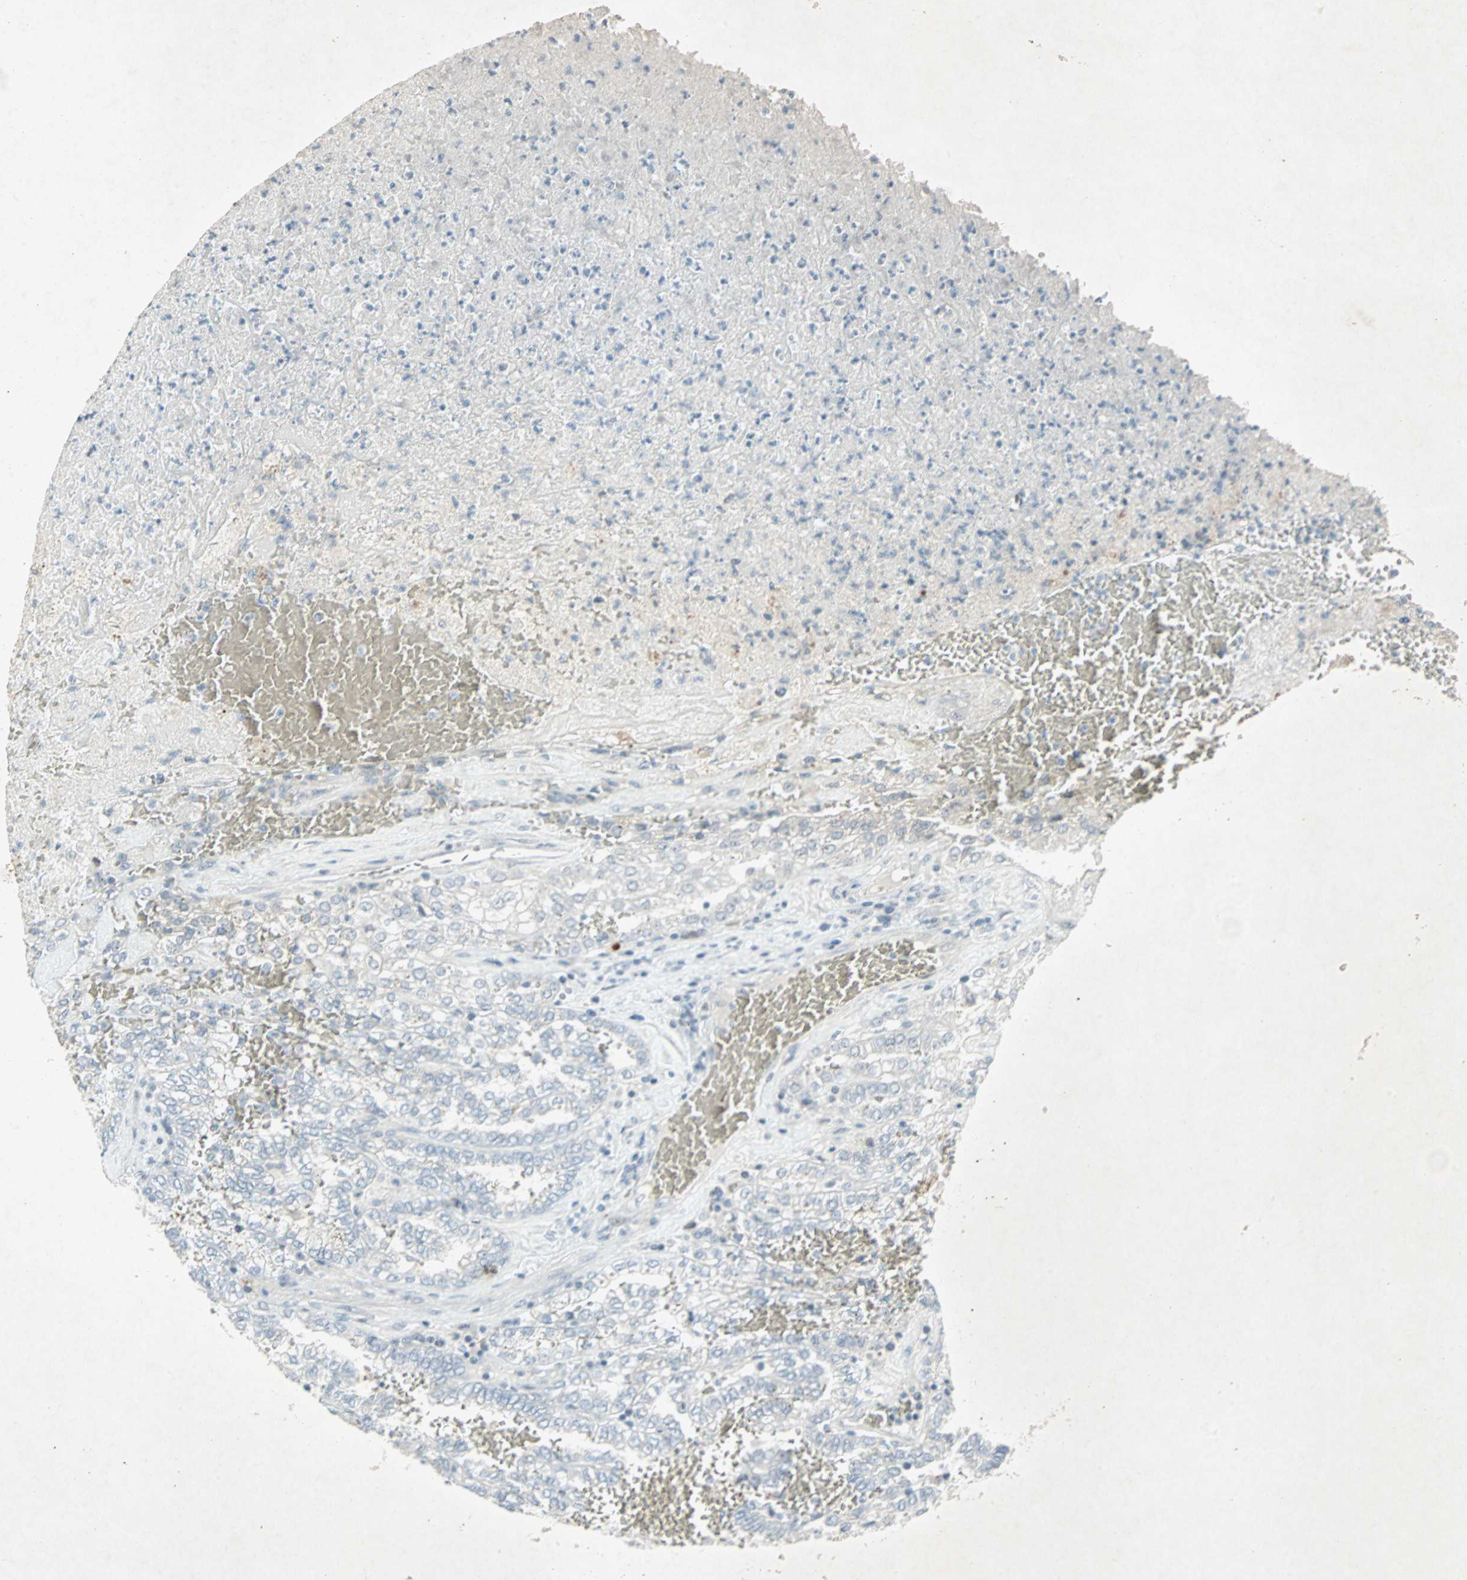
{"staining": {"intensity": "negative", "quantity": "none", "location": "none"}, "tissue": "renal cancer", "cell_type": "Tumor cells", "image_type": "cancer", "snomed": [{"axis": "morphology", "description": "Inflammation, NOS"}, {"axis": "morphology", "description": "Adenocarcinoma, NOS"}, {"axis": "topography", "description": "Kidney"}], "caption": "Adenocarcinoma (renal) was stained to show a protein in brown. There is no significant positivity in tumor cells.", "gene": "LANCL3", "patient": {"sex": "male", "age": 68}}